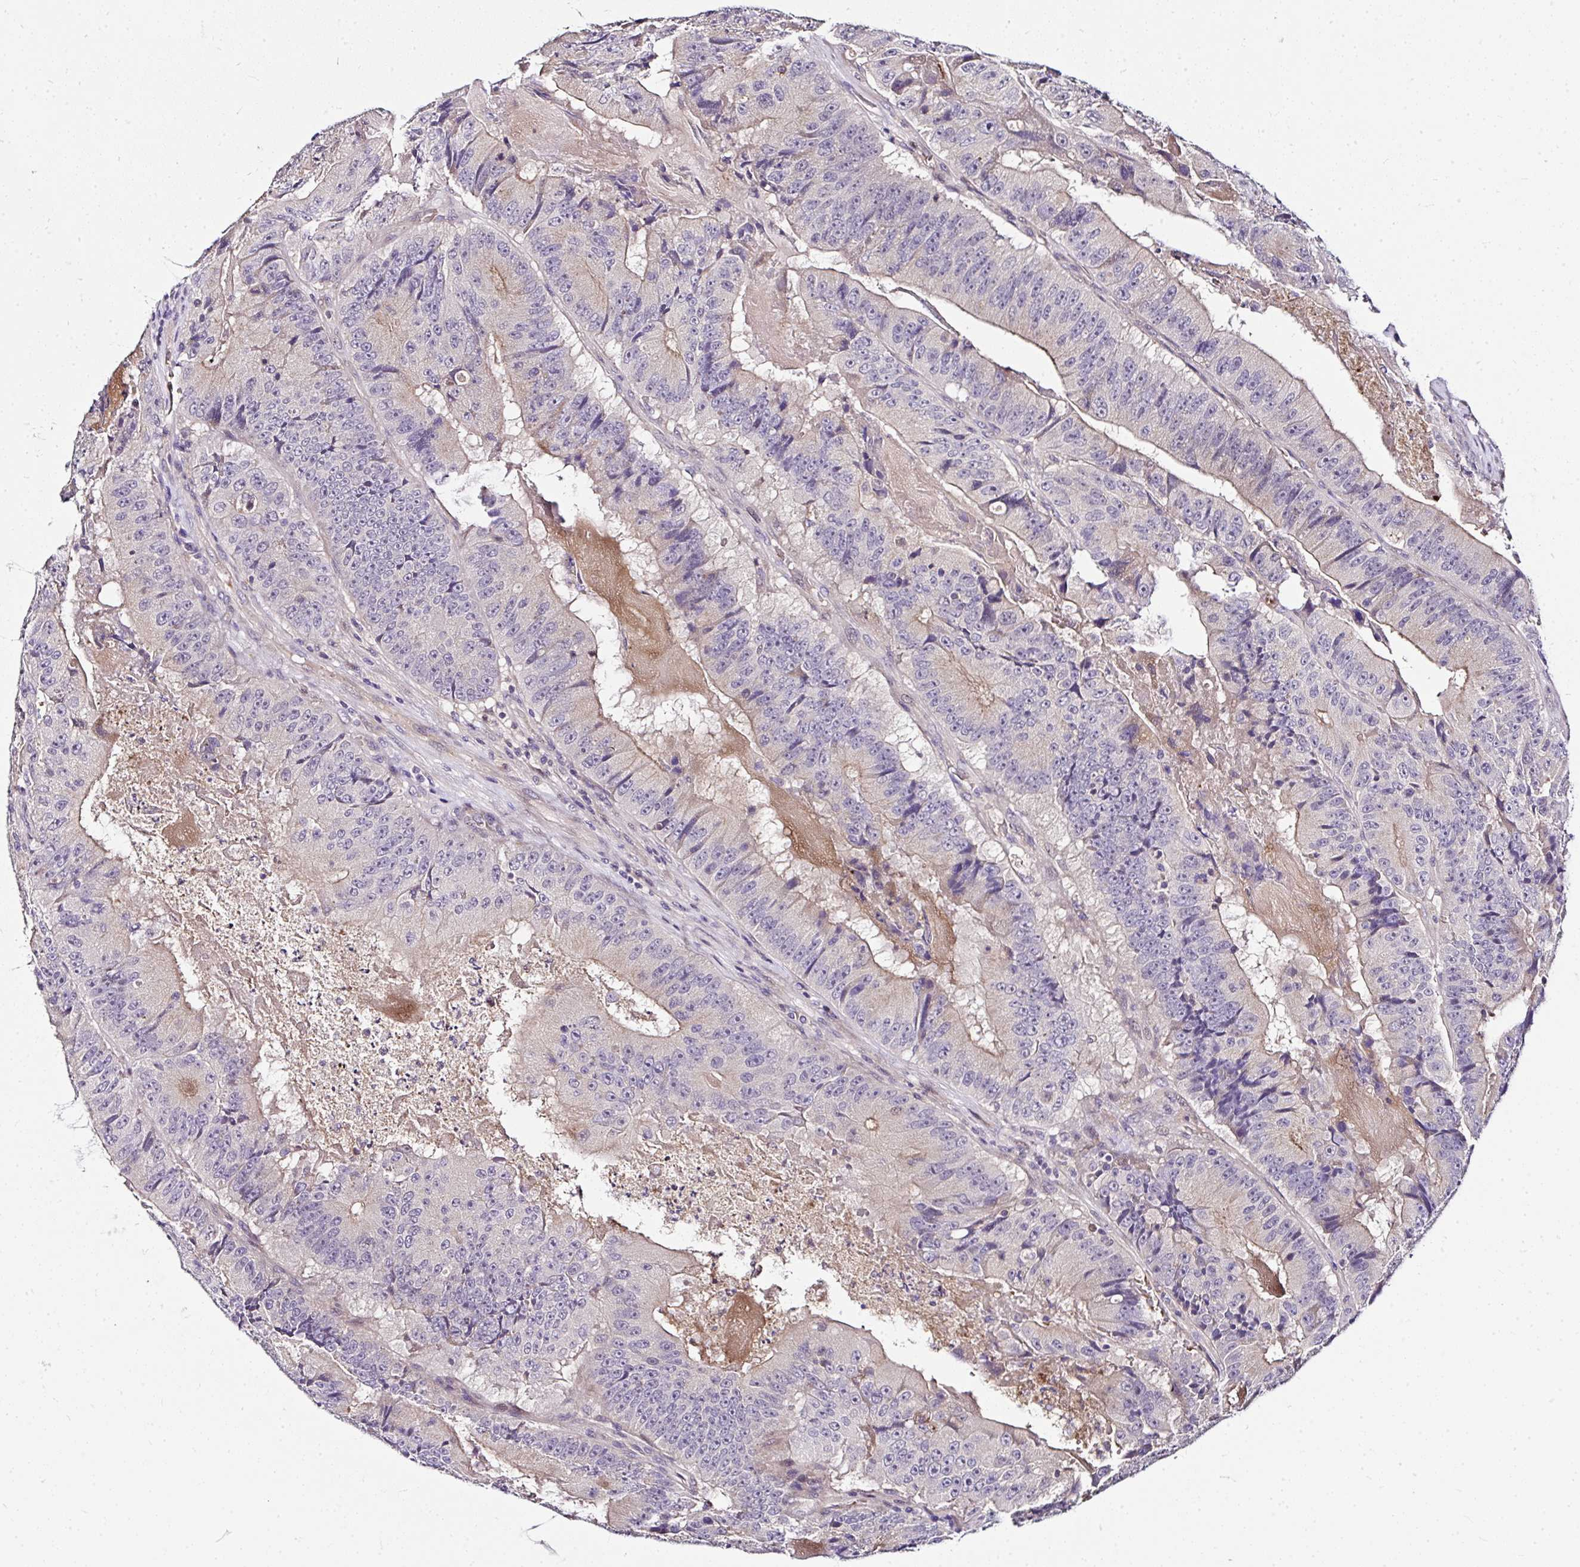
{"staining": {"intensity": "weak", "quantity": "<25%", "location": "cytoplasmic/membranous"}, "tissue": "colorectal cancer", "cell_type": "Tumor cells", "image_type": "cancer", "snomed": [{"axis": "morphology", "description": "Adenocarcinoma, NOS"}, {"axis": "topography", "description": "Colon"}], "caption": "Protein analysis of colorectal cancer displays no significant positivity in tumor cells.", "gene": "DEPDC5", "patient": {"sex": "female", "age": 86}}